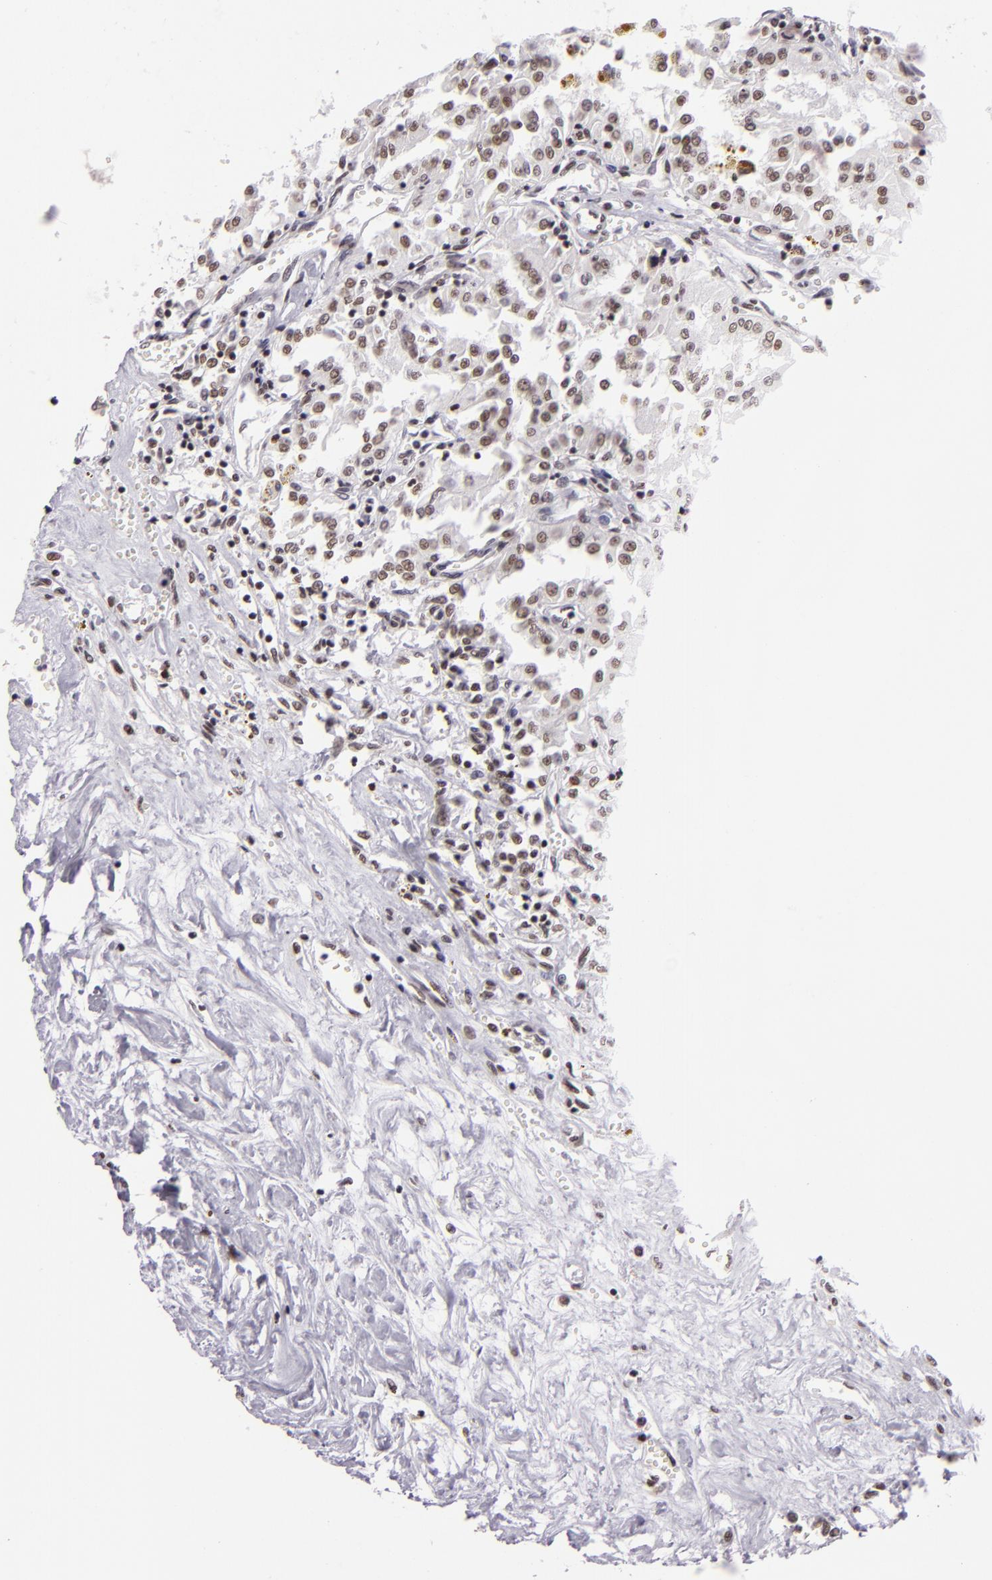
{"staining": {"intensity": "weak", "quantity": "<25%", "location": "nuclear"}, "tissue": "renal cancer", "cell_type": "Tumor cells", "image_type": "cancer", "snomed": [{"axis": "morphology", "description": "Adenocarcinoma, NOS"}, {"axis": "topography", "description": "Kidney"}], "caption": "DAB (3,3'-diaminobenzidine) immunohistochemical staining of human adenocarcinoma (renal) exhibits no significant expression in tumor cells.", "gene": "BRD8", "patient": {"sex": "male", "age": 78}}